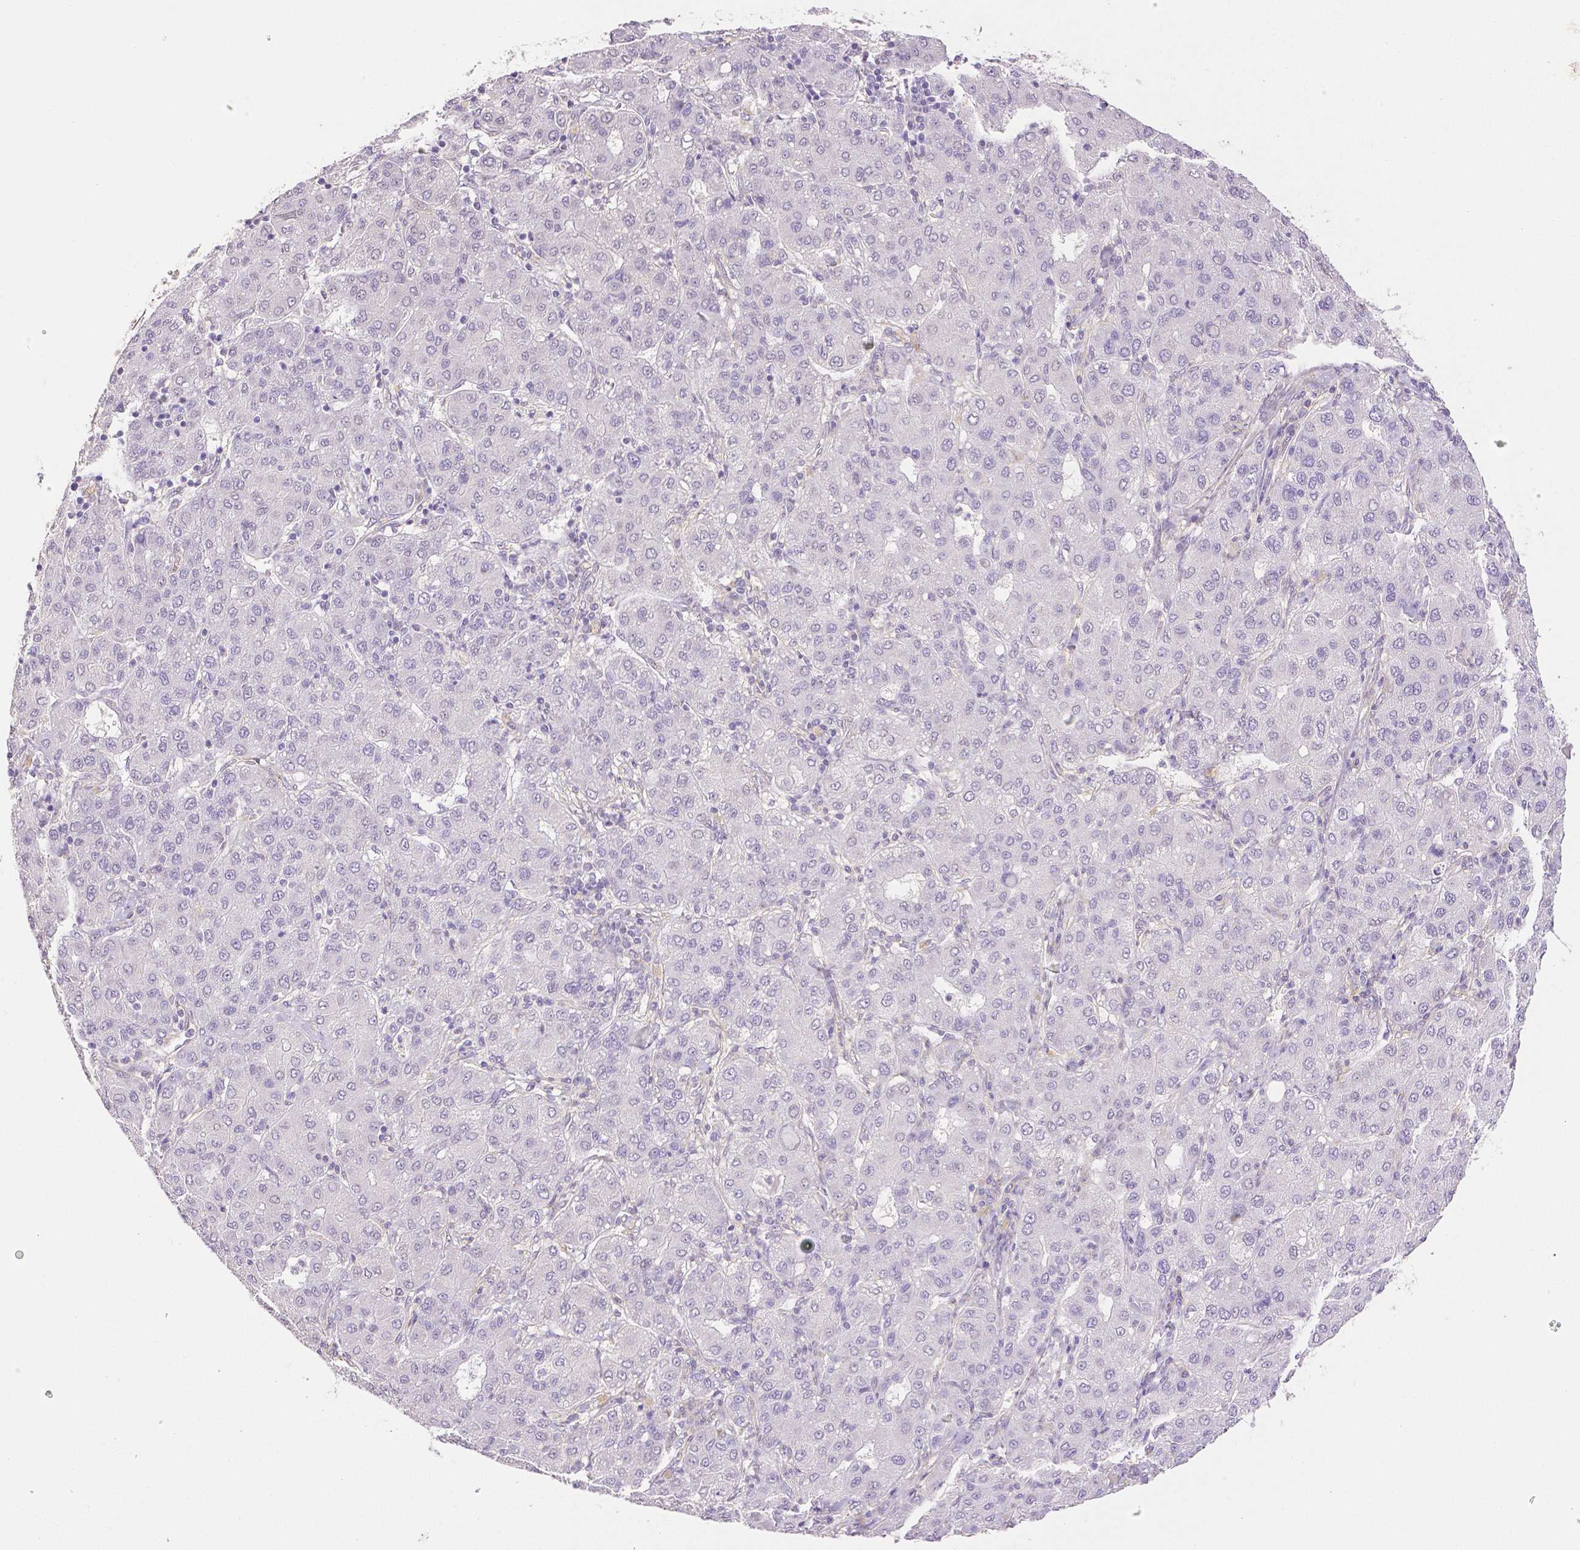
{"staining": {"intensity": "negative", "quantity": "none", "location": "none"}, "tissue": "liver cancer", "cell_type": "Tumor cells", "image_type": "cancer", "snomed": [{"axis": "morphology", "description": "Carcinoma, Hepatocellular, NOS"}, {"axis": "topography", "description": "Liver"}], "caption": "High magnification brightfield microscopy of liver cancer stained with DAB (brown) and counterstained with hematoxylin (blue): tumor cells show no significant staining.", "gene": "THY1", "patient": {"sex": "male", "age": 65}}